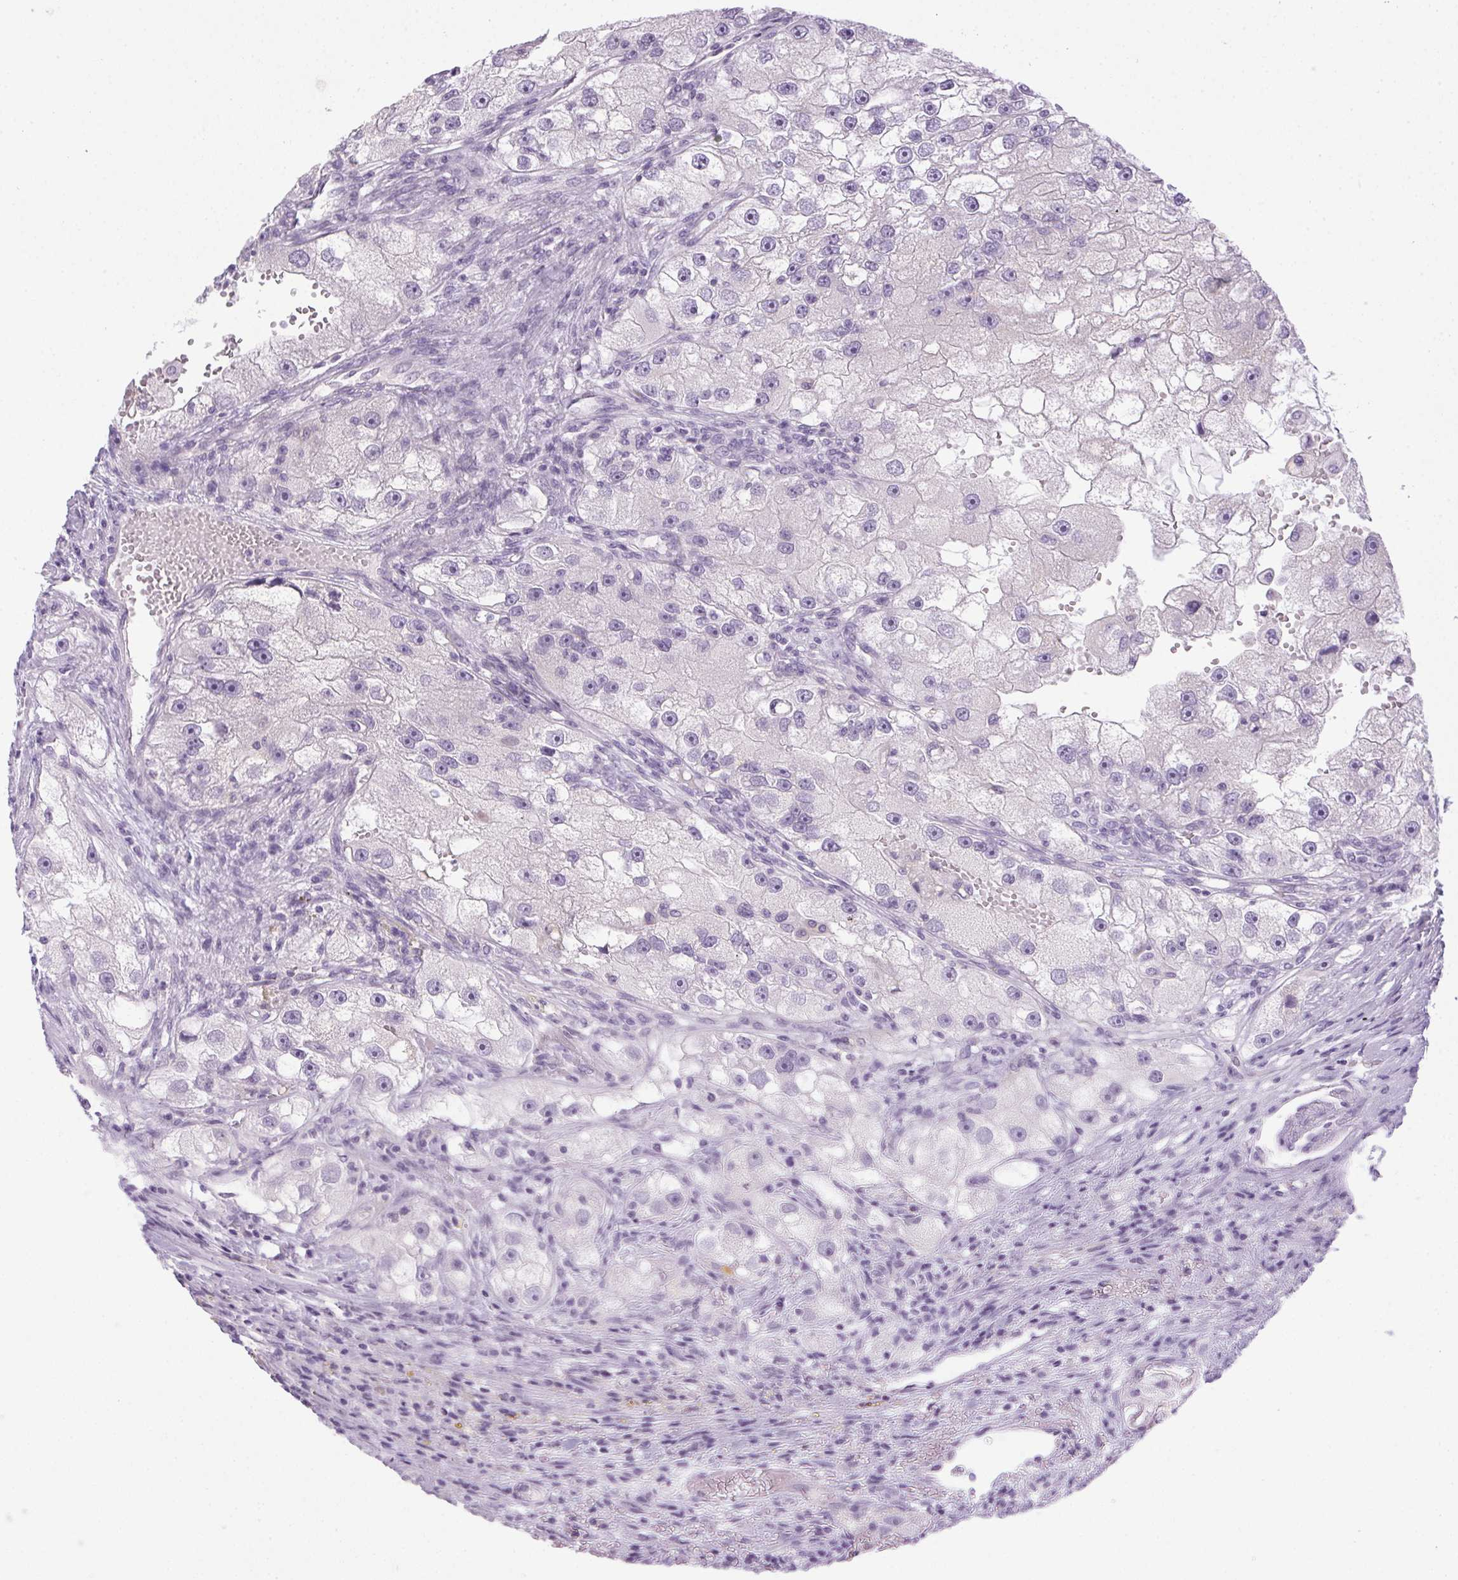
{"staining": {"intensity": "negative", "quantity": "none", "location": "none"}, "tissue": "renal cancer", "cell_type": "Tumor cells", "image_type": "cancer", "snomed": [{"axis": "morphology", "description": "Adenocarcinoma, NOS"}, {"axis": "topography", "description": "Kidney"}], "caption": "DAB immunohistochemical staining of renal adenocarcinoma displays no significant expression in tumor cells.", "gene": "POPDC2", "patient": {"sex": "male", "age": 63}}